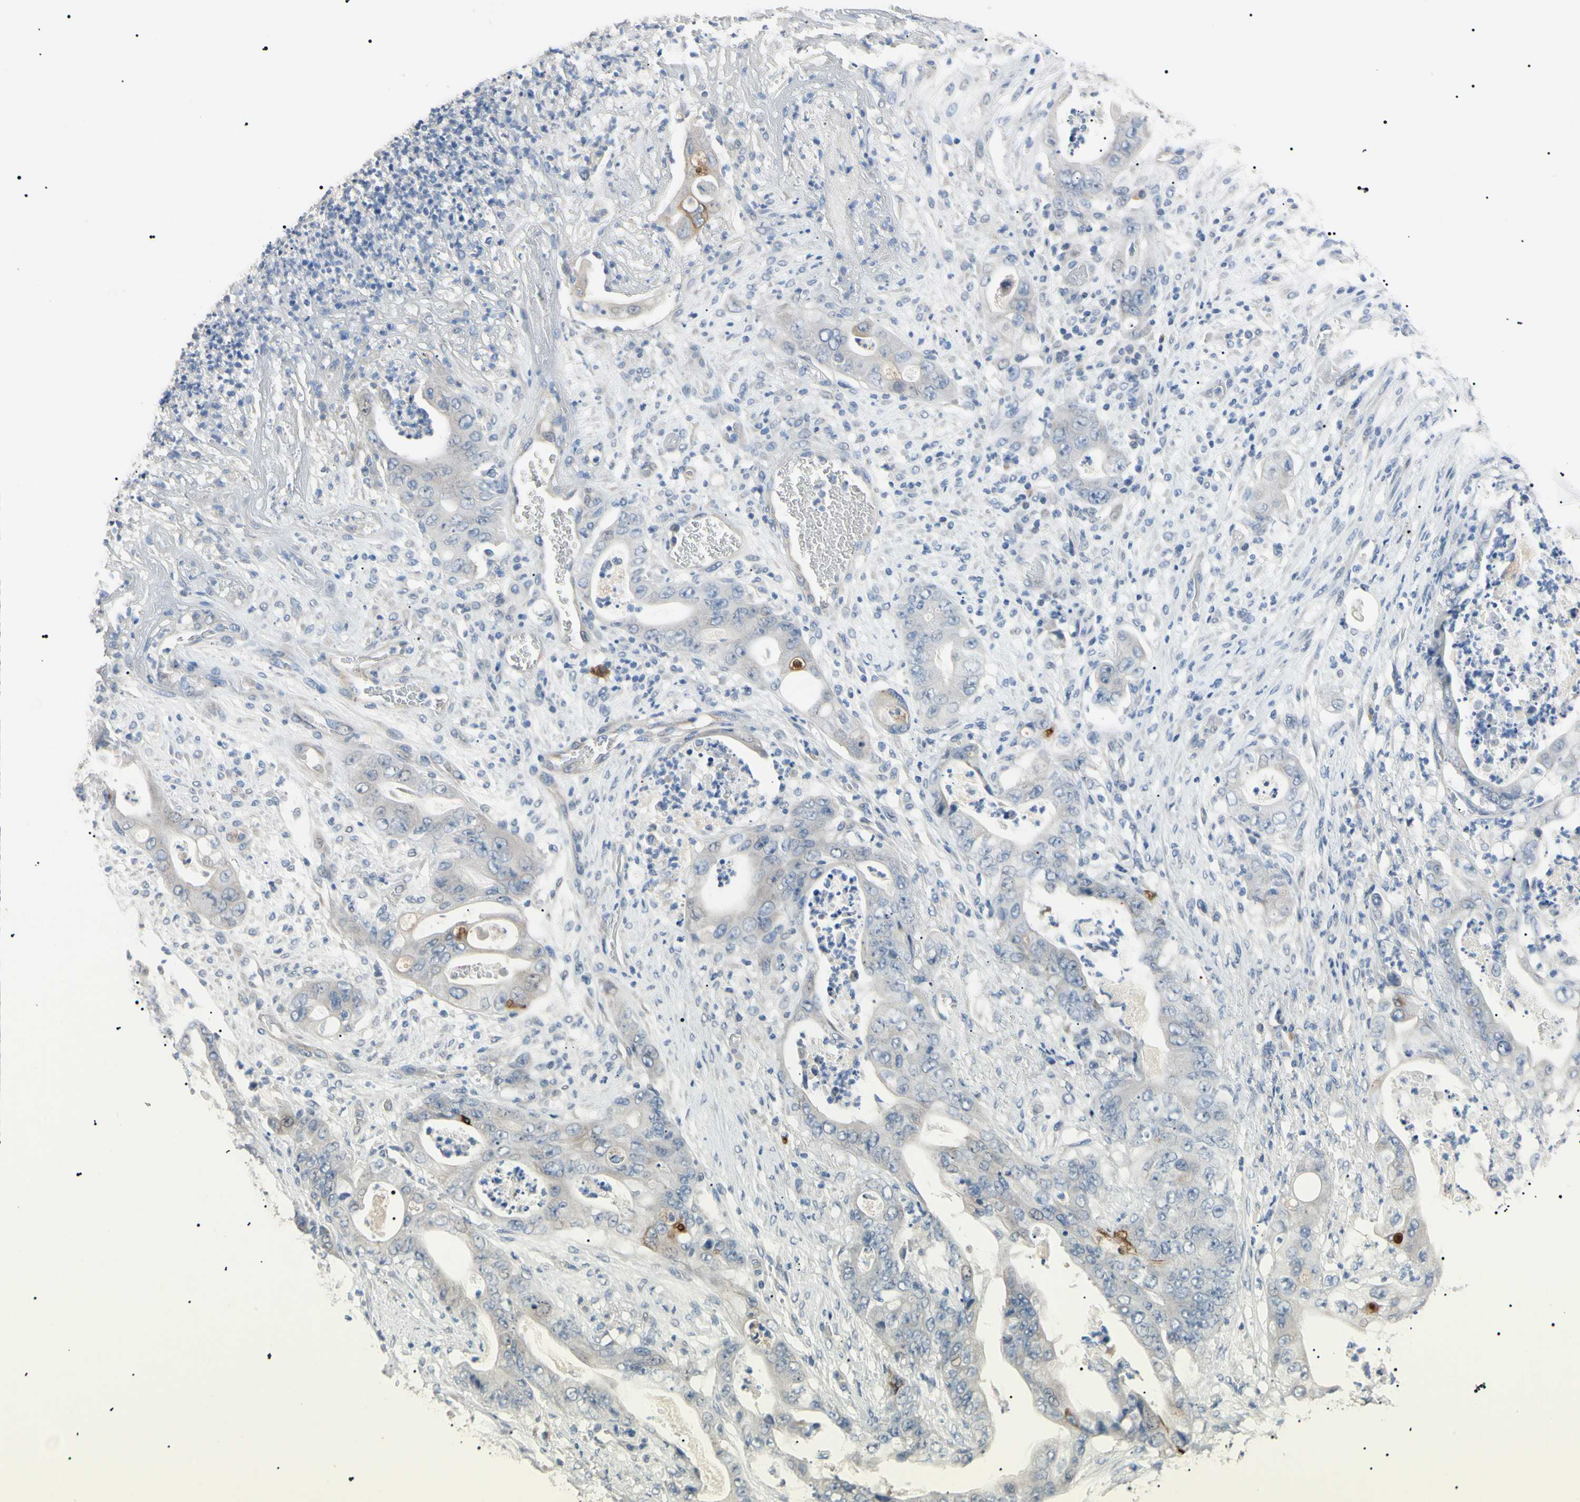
{"staining": {"intensity": "negative", "quantity": "none", "location": "none"}, "tissue": "stomach cancer", "cell_type": "Tumor cells", "image_type": "cancer", "snomed": [{"axis": "morphology", "description": "Adenocarcinoma, NOS"}, {"axis": "topography", "description": "Stomach"}], "caption": "Protein analysis of adenocarcinoma (stomach) reveals no significant expression in tumor cells.", "gene": "CGB3", "patient": {"sex": "female", "age": 73}}